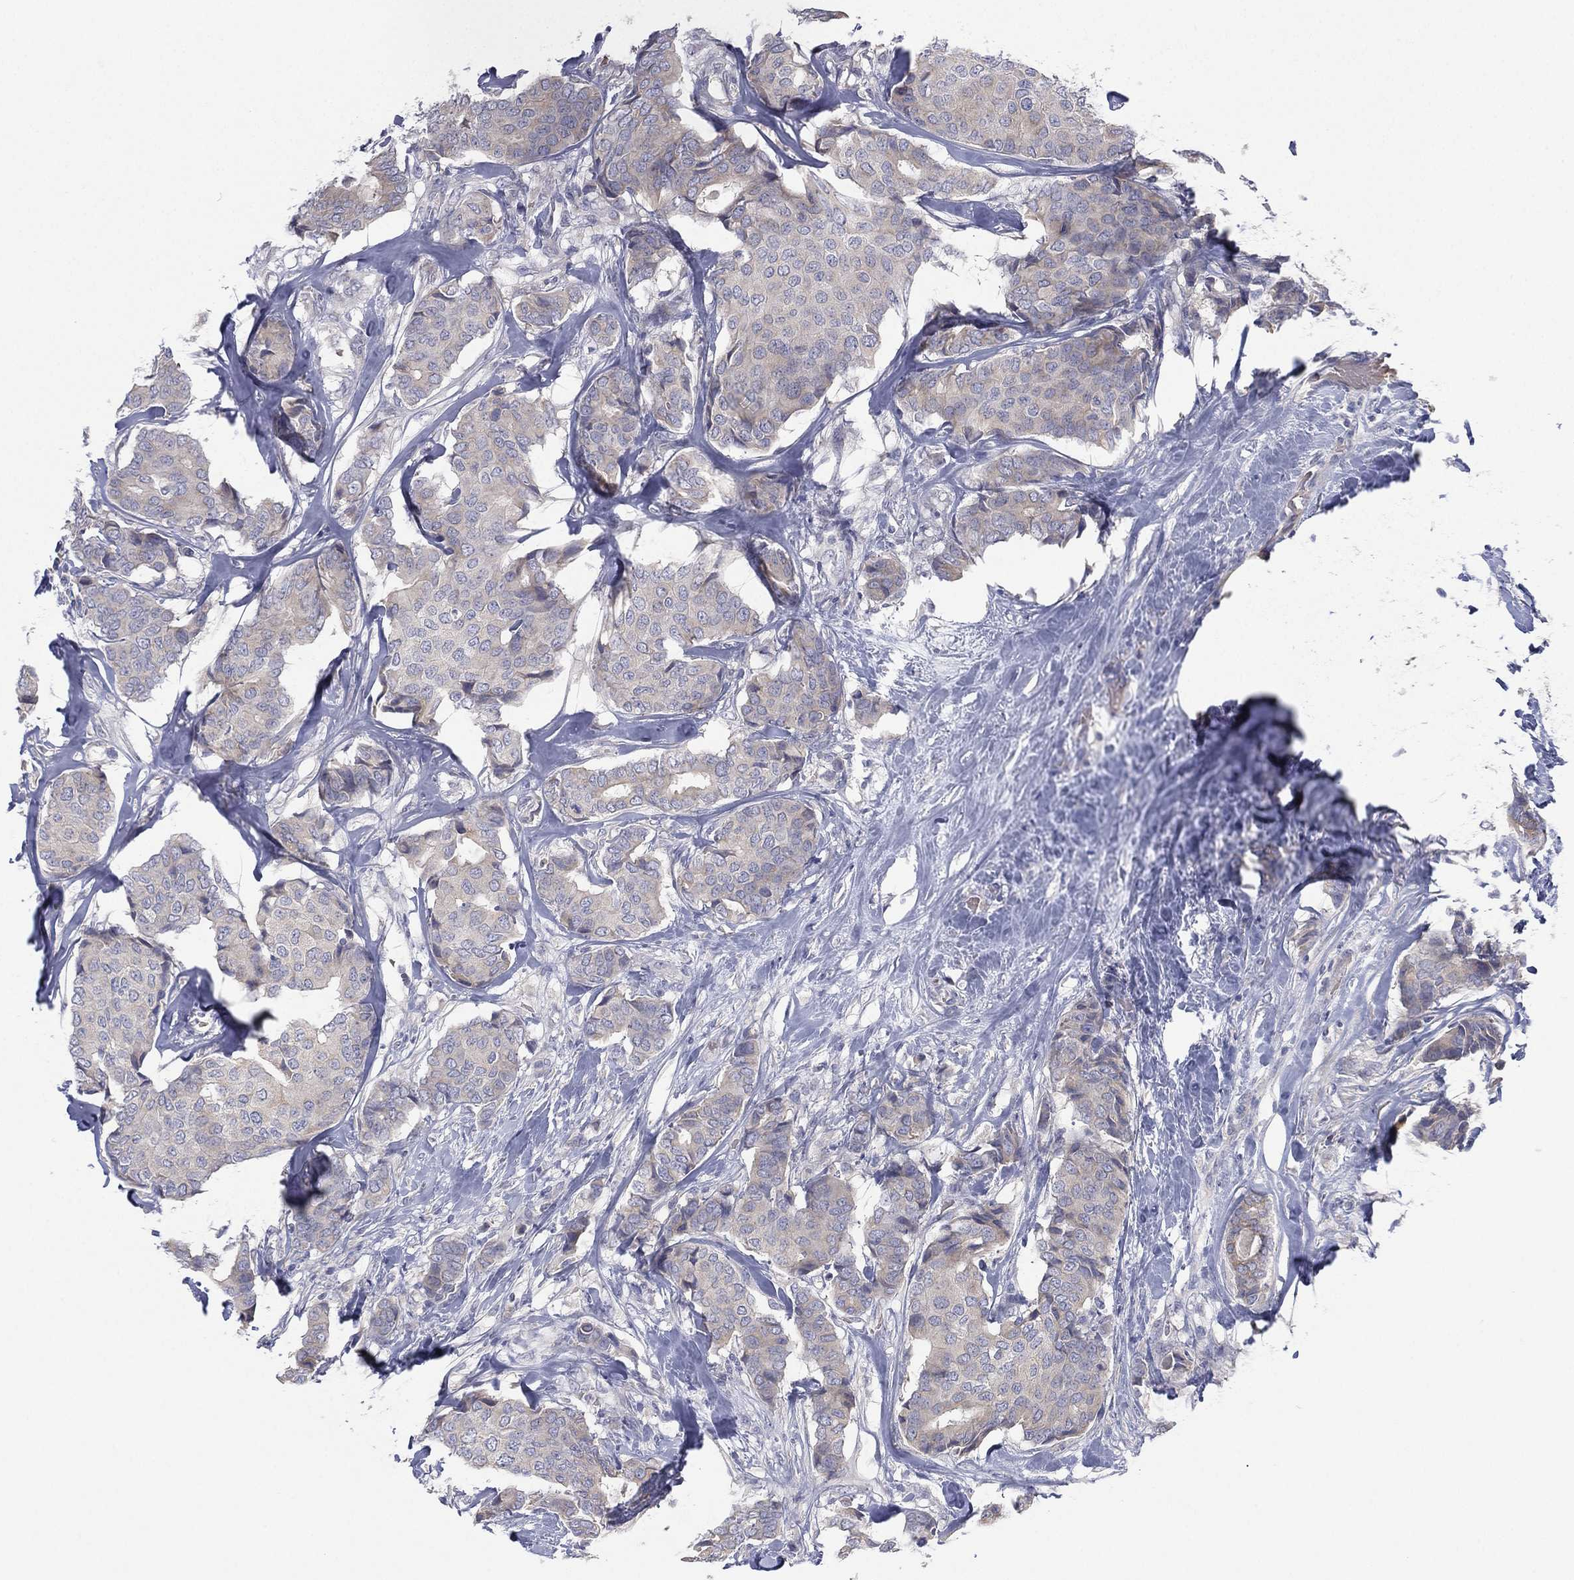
{"staining": {"intensity": "weak", "quantity": "<25%", "location": "cytoplasmic/membranous"}, "tissue": "breast cancer", "cell_type": "Tumor cells", "image_type": "cancer", "snomed": [{"axis": "morphology", "description": "Duct carcinoma"}, {"axis": "topography", "description": "Breast"}], "caption": "Breast cancer stained for a protein using immunohistochemistry (IHC) reveals no staining tumor cells.", "gene": "CYP2D6", "patient": {"sex": "female", "age": 75}}